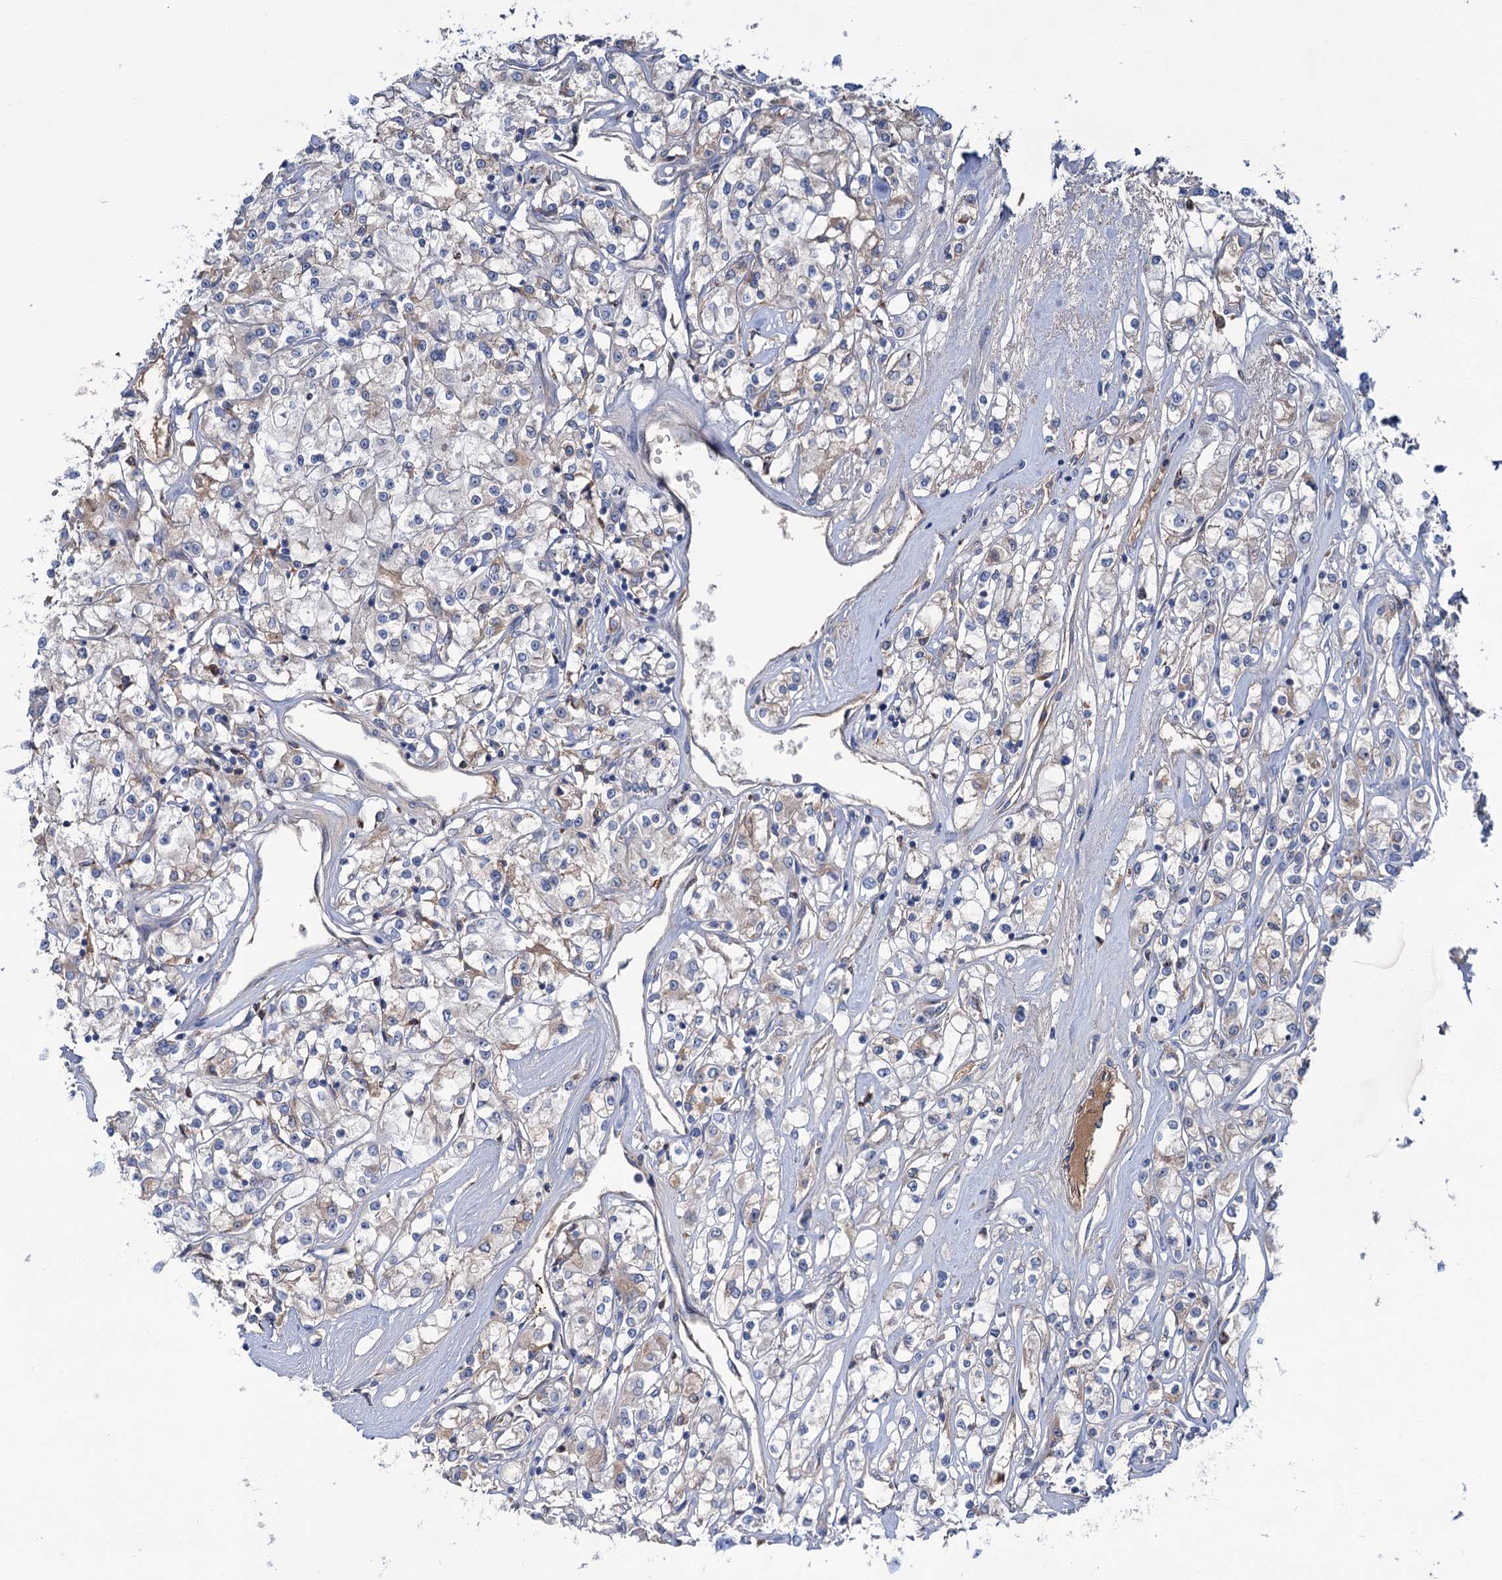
{"staining": {"intensity": "weak", "quantity": "<25%", "location": "cytoplasmic/membranous"}, "tissue": "renal cancer", "cell_type": "Tumor cells", "image_type": "cancer", "snomed": [{"axis": "morphology", "description": "Adenocarcinoma, NOS"}, {"axis": "topography", "description": "Kidney"}], "caption": "Immunohistochemistry (IHC) image of human renal cancer (adenocarcinoma) stained for a protein (brown), which exhibits no expression in tumor cells.", "gene": "LPIN1", "patient": {"sex": "female", "age": 59}}